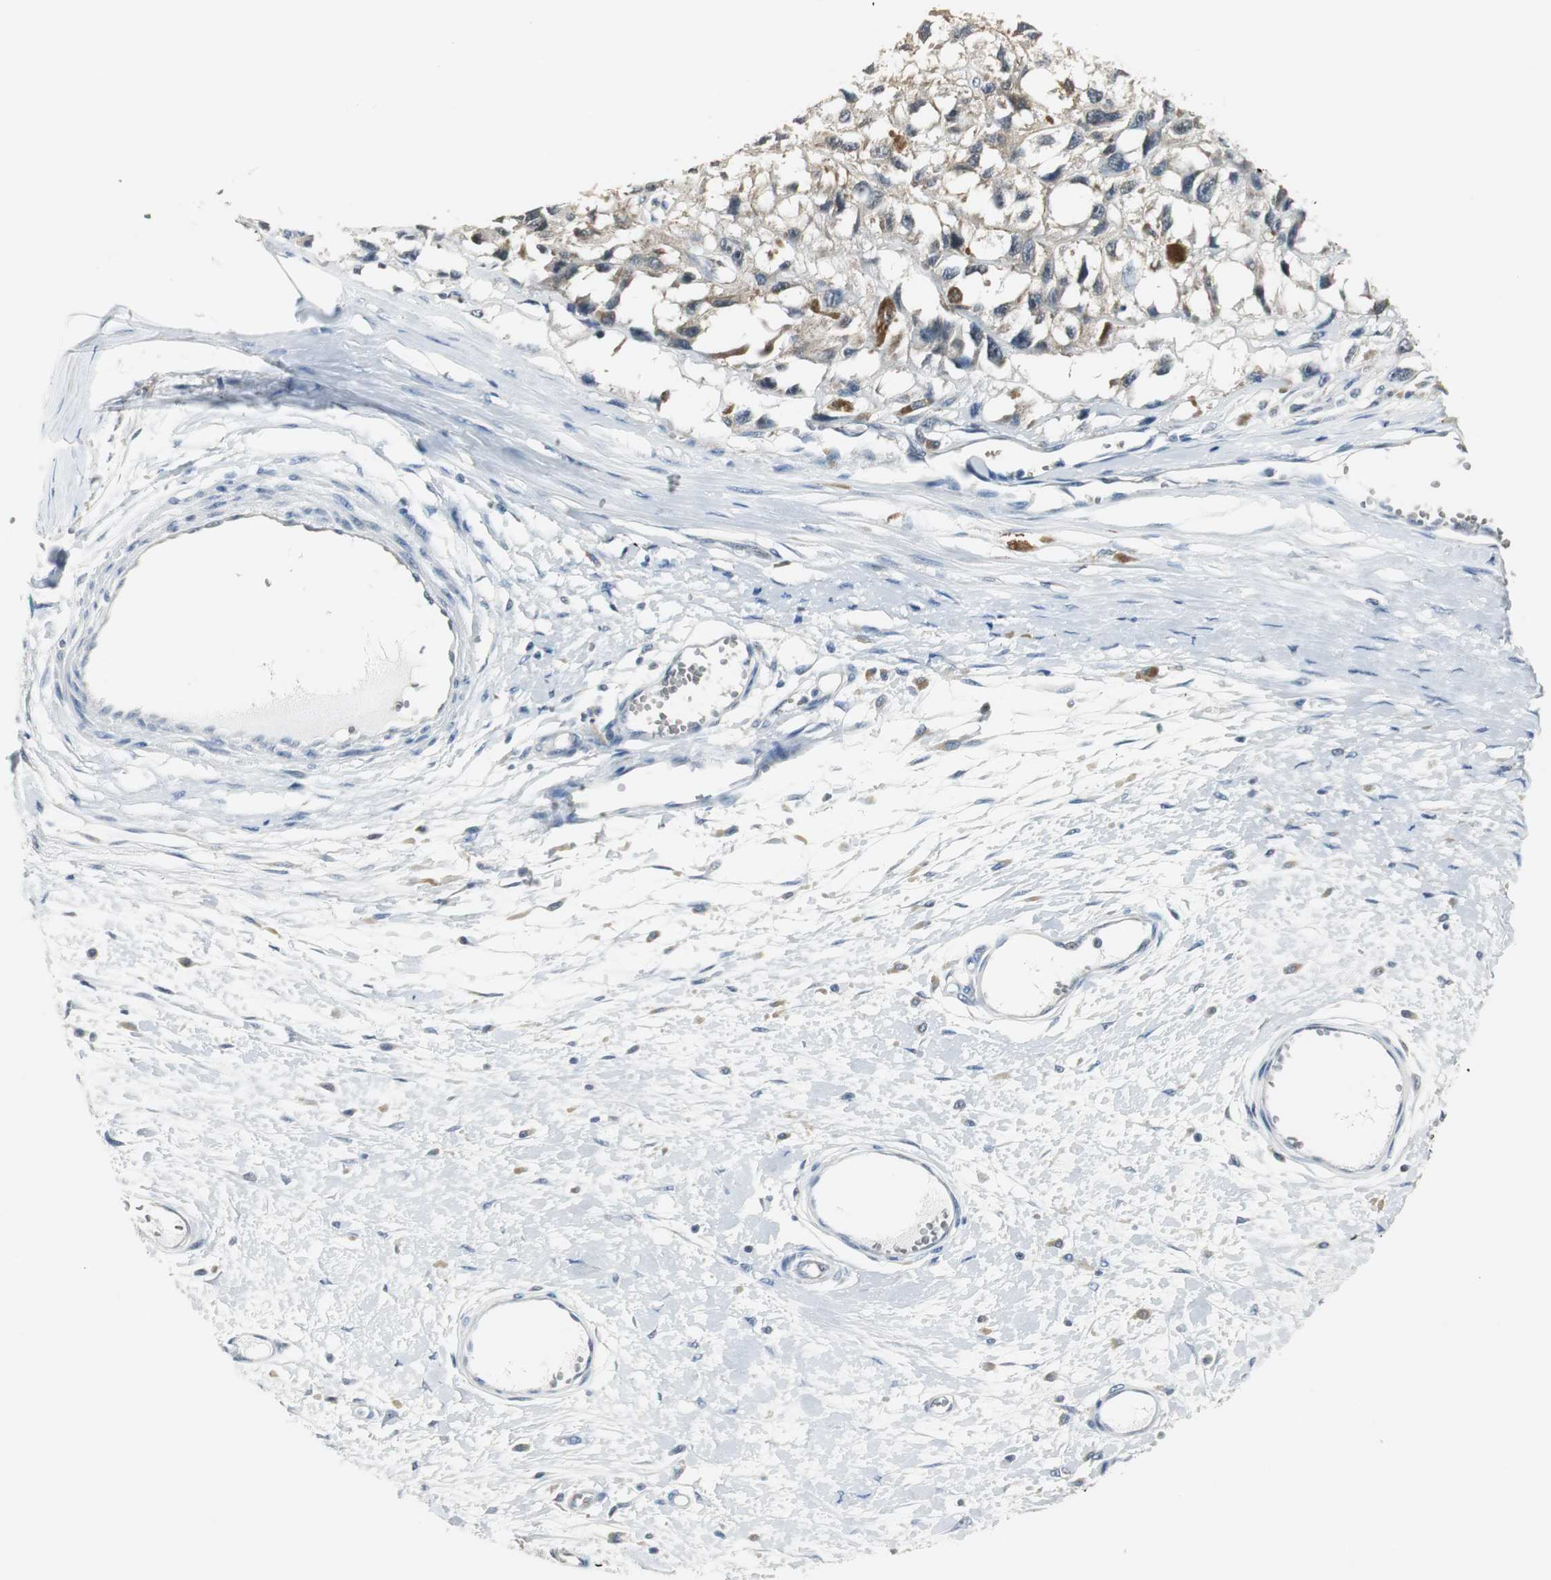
{"staining": {"intensity": "moderate", "quantity": "25%-75%", "location": "cytoplasmic/membranous"}, "tissue": "melanoma", "cell_type": "Tumor cells", "image_type": "cancer", "snomed": [{"axis": "morphology", "description": "Malignant melanoma, Metastatic site"}, {"axis": "topography", "description": "Lymph node"}], "caption": "Immunohistochemistry (IHC) (DAB (3,3'-diaminobenzidine)) staining of human melanoma reveals moderate cytoplasmic/membranous protein expression in approximately 25%-75% of tumor cells.", "gene": "CCT5", "patient": {"sex": "male", "age": 59}}